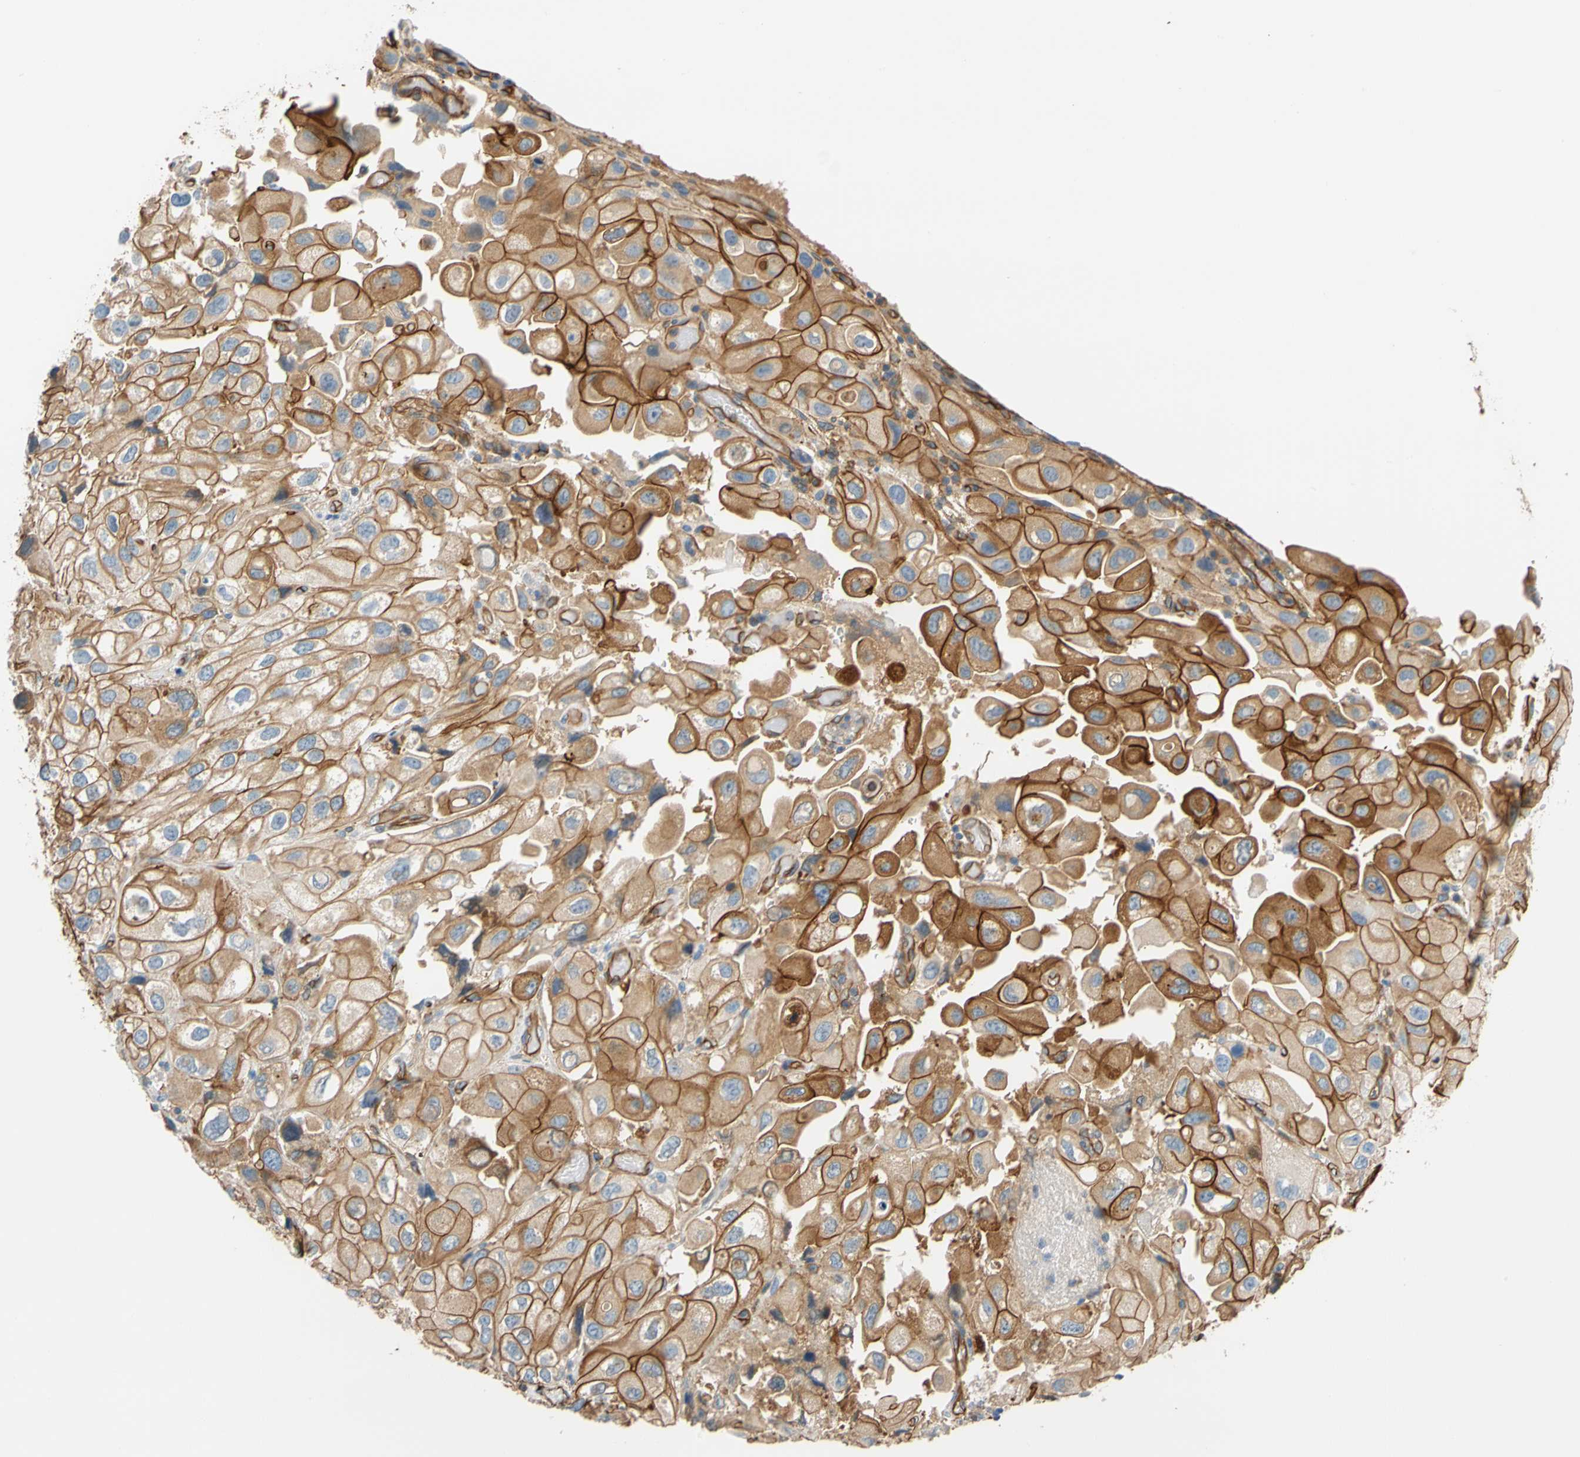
{"staining": {"intensity": "strong", "quantity": ">75%", "location": "cytoplasmic/membranous"}, "tissue": "urothelial cancer", "cell_type": "Tumor cells", "image_type": "cancer", "snomed": [{"axis": "morphology", "description": "Urothelial carcinoma, High grade"}, {"axis": "topography", "description": "Urinary bladder"}], "caption": "IHC photomicrograph of neoplastic tissue: urothelial cancer stained using immunohistochemistry exhibits high levels of strong protein expression localized specifically in the cytoplasmic/membranous of tumor cells, appearing as a cytoplasmic/membranous brown color.", "gene": "SPTAN1", "patient": {"sex": "female", "age": 64}}